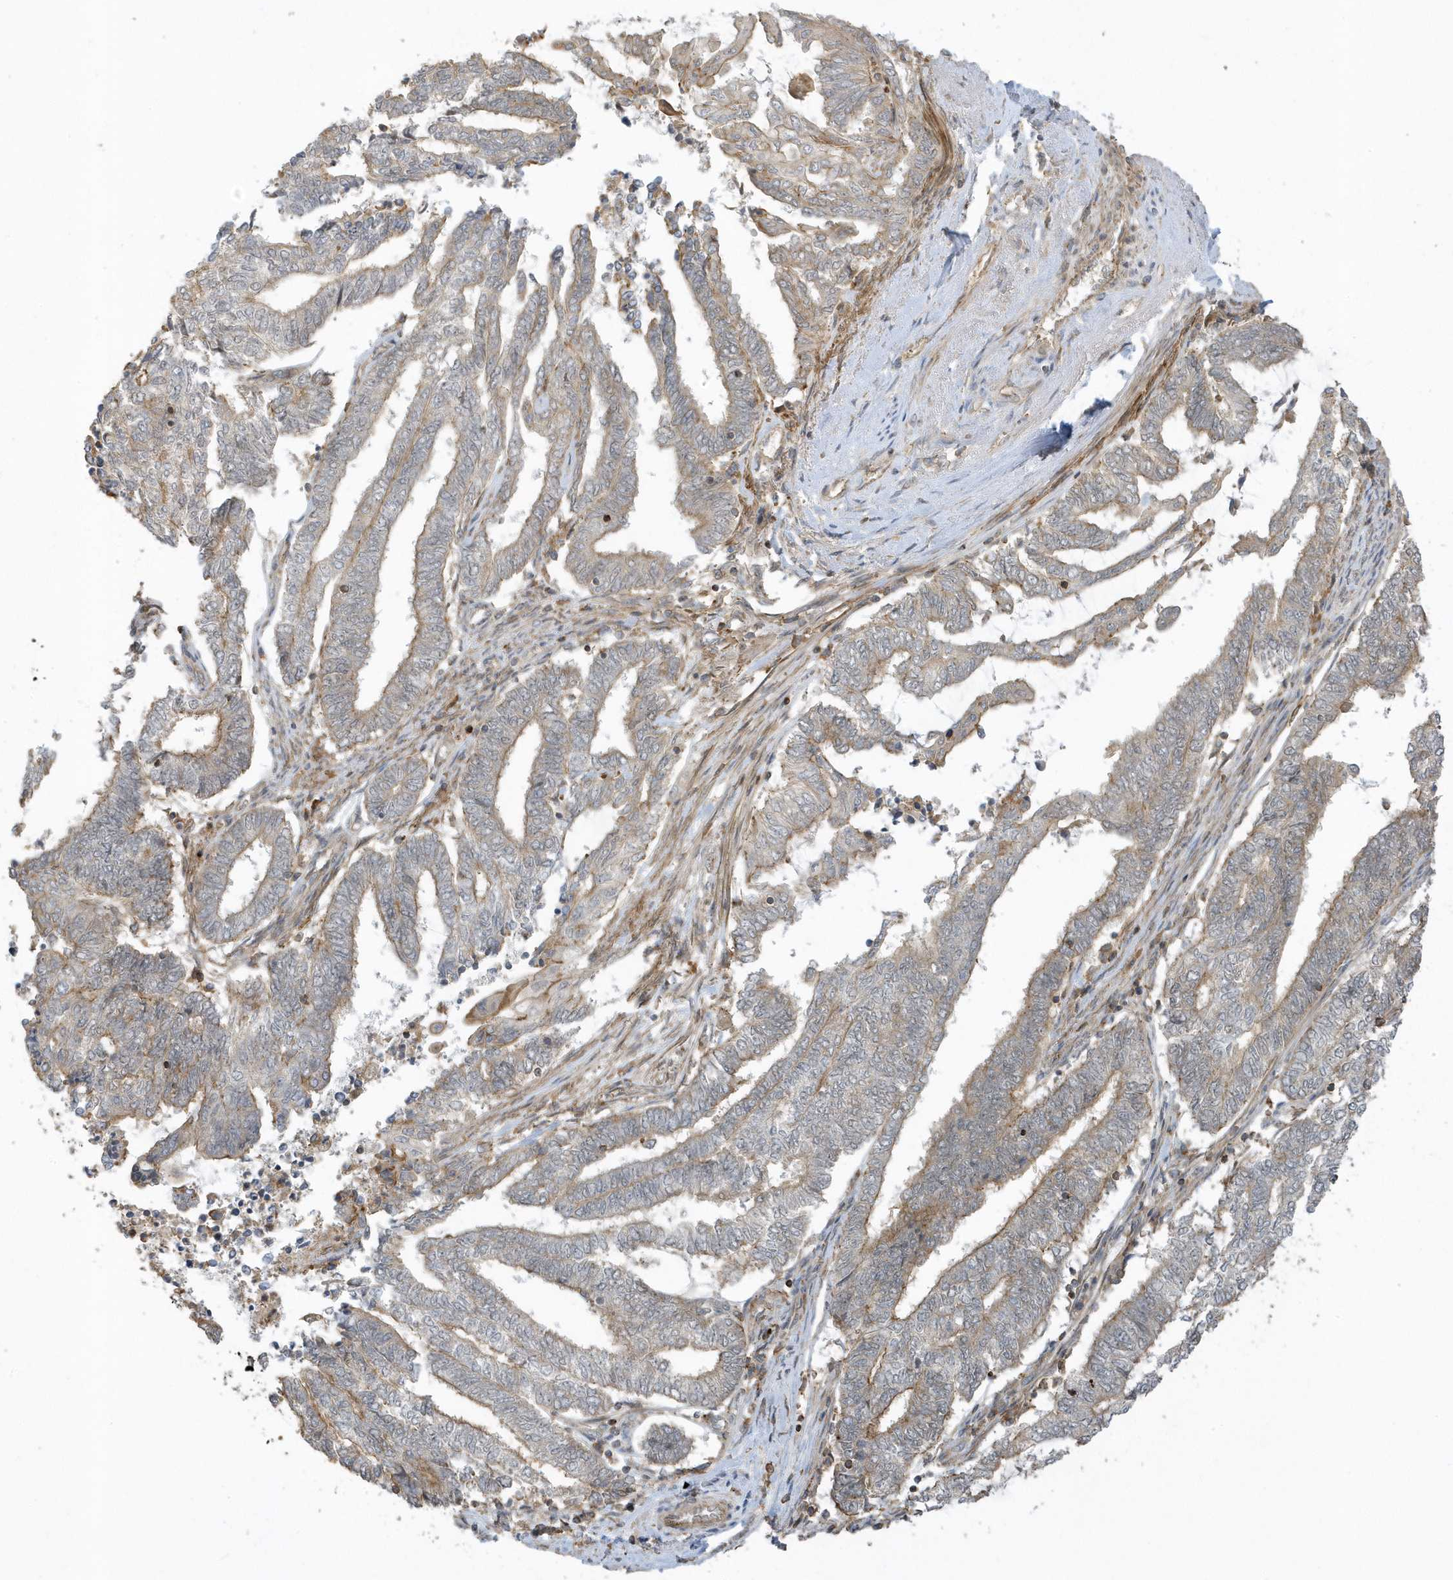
{"staining": {"intensity": "weak", "quantity": "25%-75%", "location": "cytoplasmic/membranous"}, "tissue": "endometrial cancer", "cell_type": "Tumor cells", "image_type": "cancer", "snomed": [{"axis": "morphology", "description": "Adenocarcinoma, NOS"}, {"axis": "topography", "description": "Uterus"}, {"axis": "topography", "description": "Endometrium"}], "caption": "Endometrial cancer was stained to show a protein in brown. There is low levels of weak cytoplasmic/membranous expression in about 25%-75% of tumor cells.", "gene": "ZBTB8A", "patient": {"sex": "female", "age": 70}}